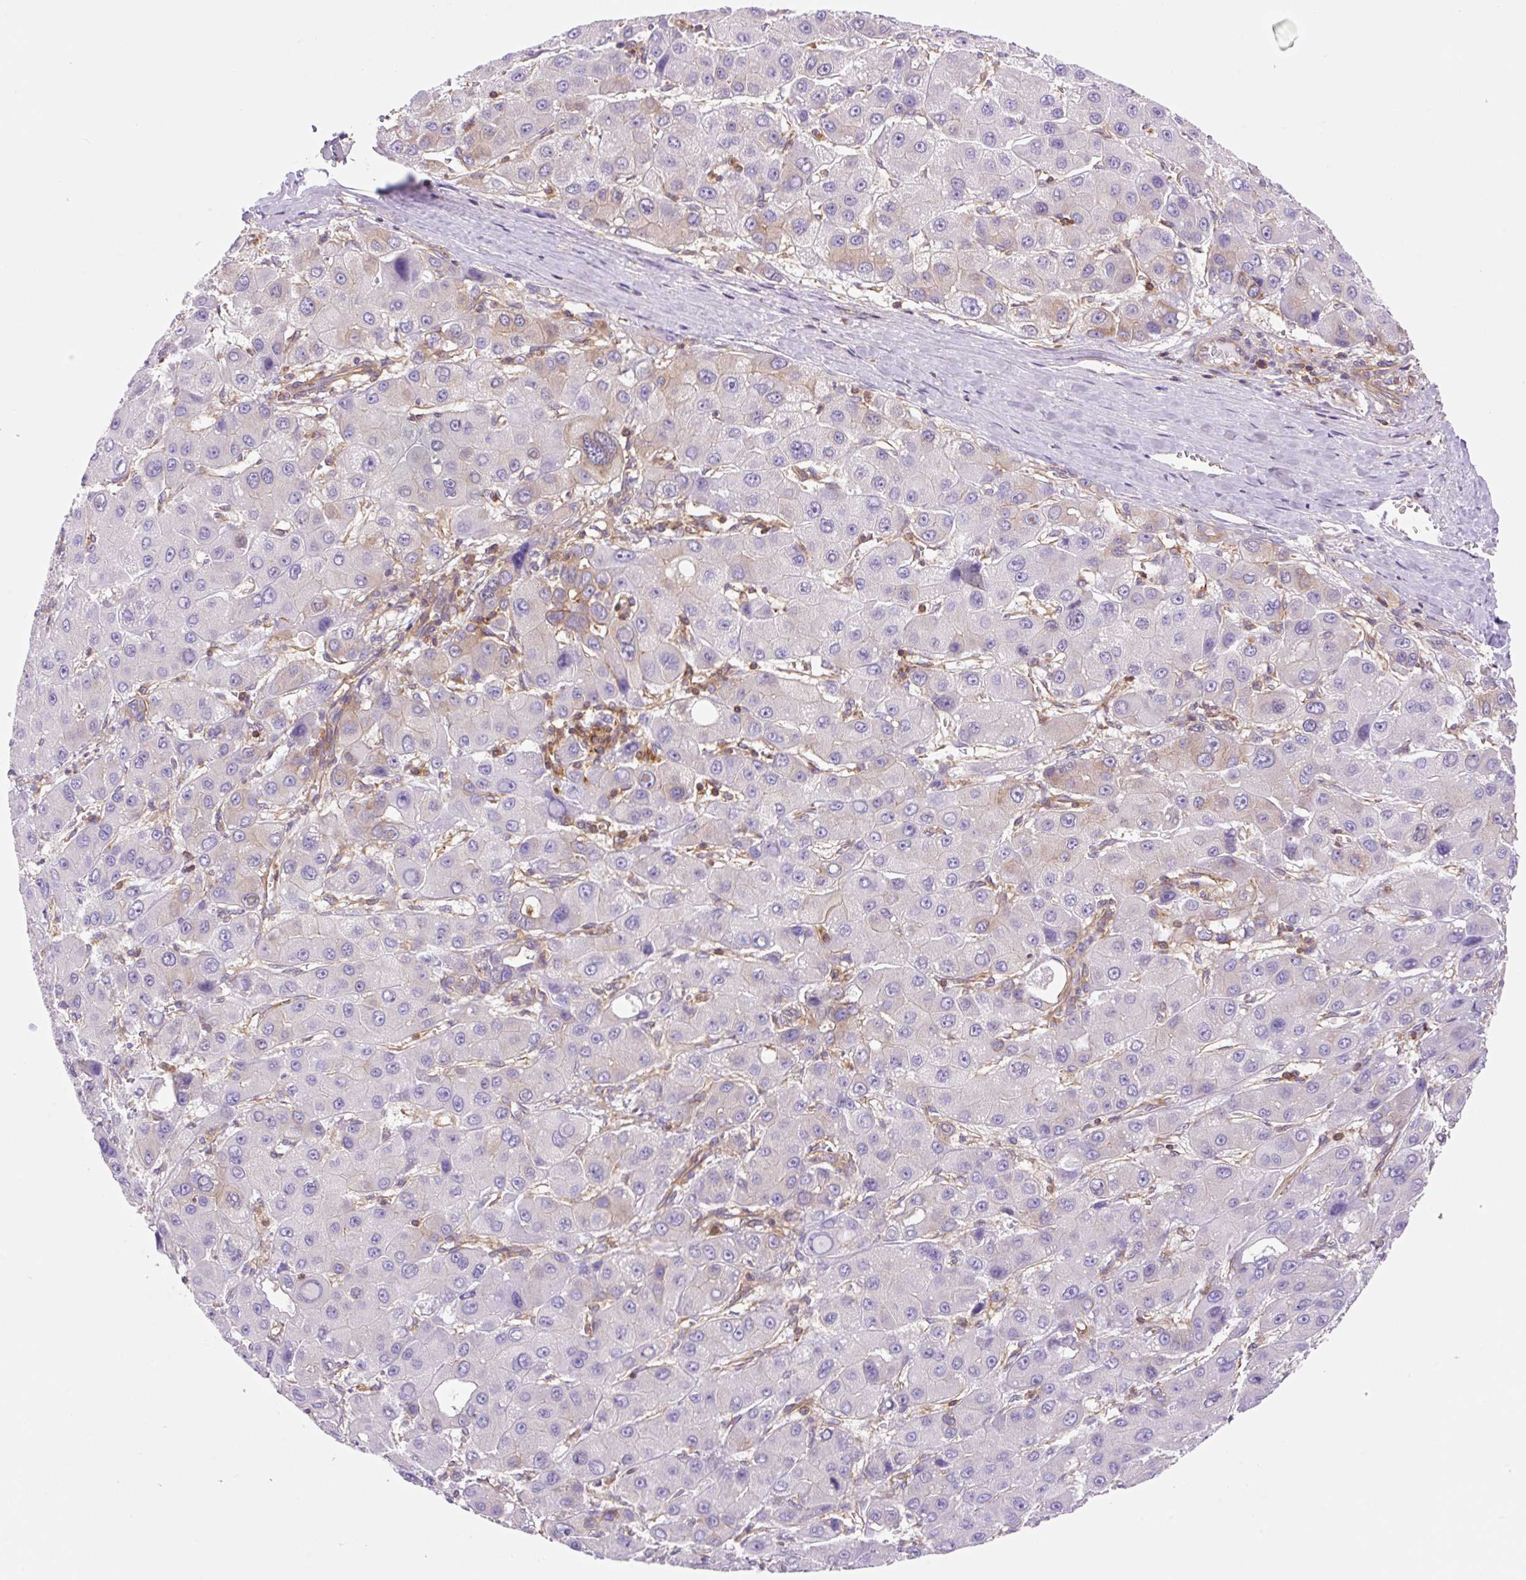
{"staining": {"intensity": "negative", "quantity": "none", "location": "none"}, "tissue": "liver cancer", "cell_type": "Tumor cells", "image_type": "cancer", "snomed": [{"axis": "morphology", "description": "Carcinoma, Hepatocellular, NOS"}, {"axis": "topography", "description": "Liver"}], "caption": "Immunohistochemistry (IHC) of human liver hepatocellular carcinoma reveals no staining in tumor cells. The staining is performed using DAB brown chromogen with nuclei counter-stained in using hematoxylin.", "gene": "DNM2", "patient": {"sex": "male", "age": 55}}